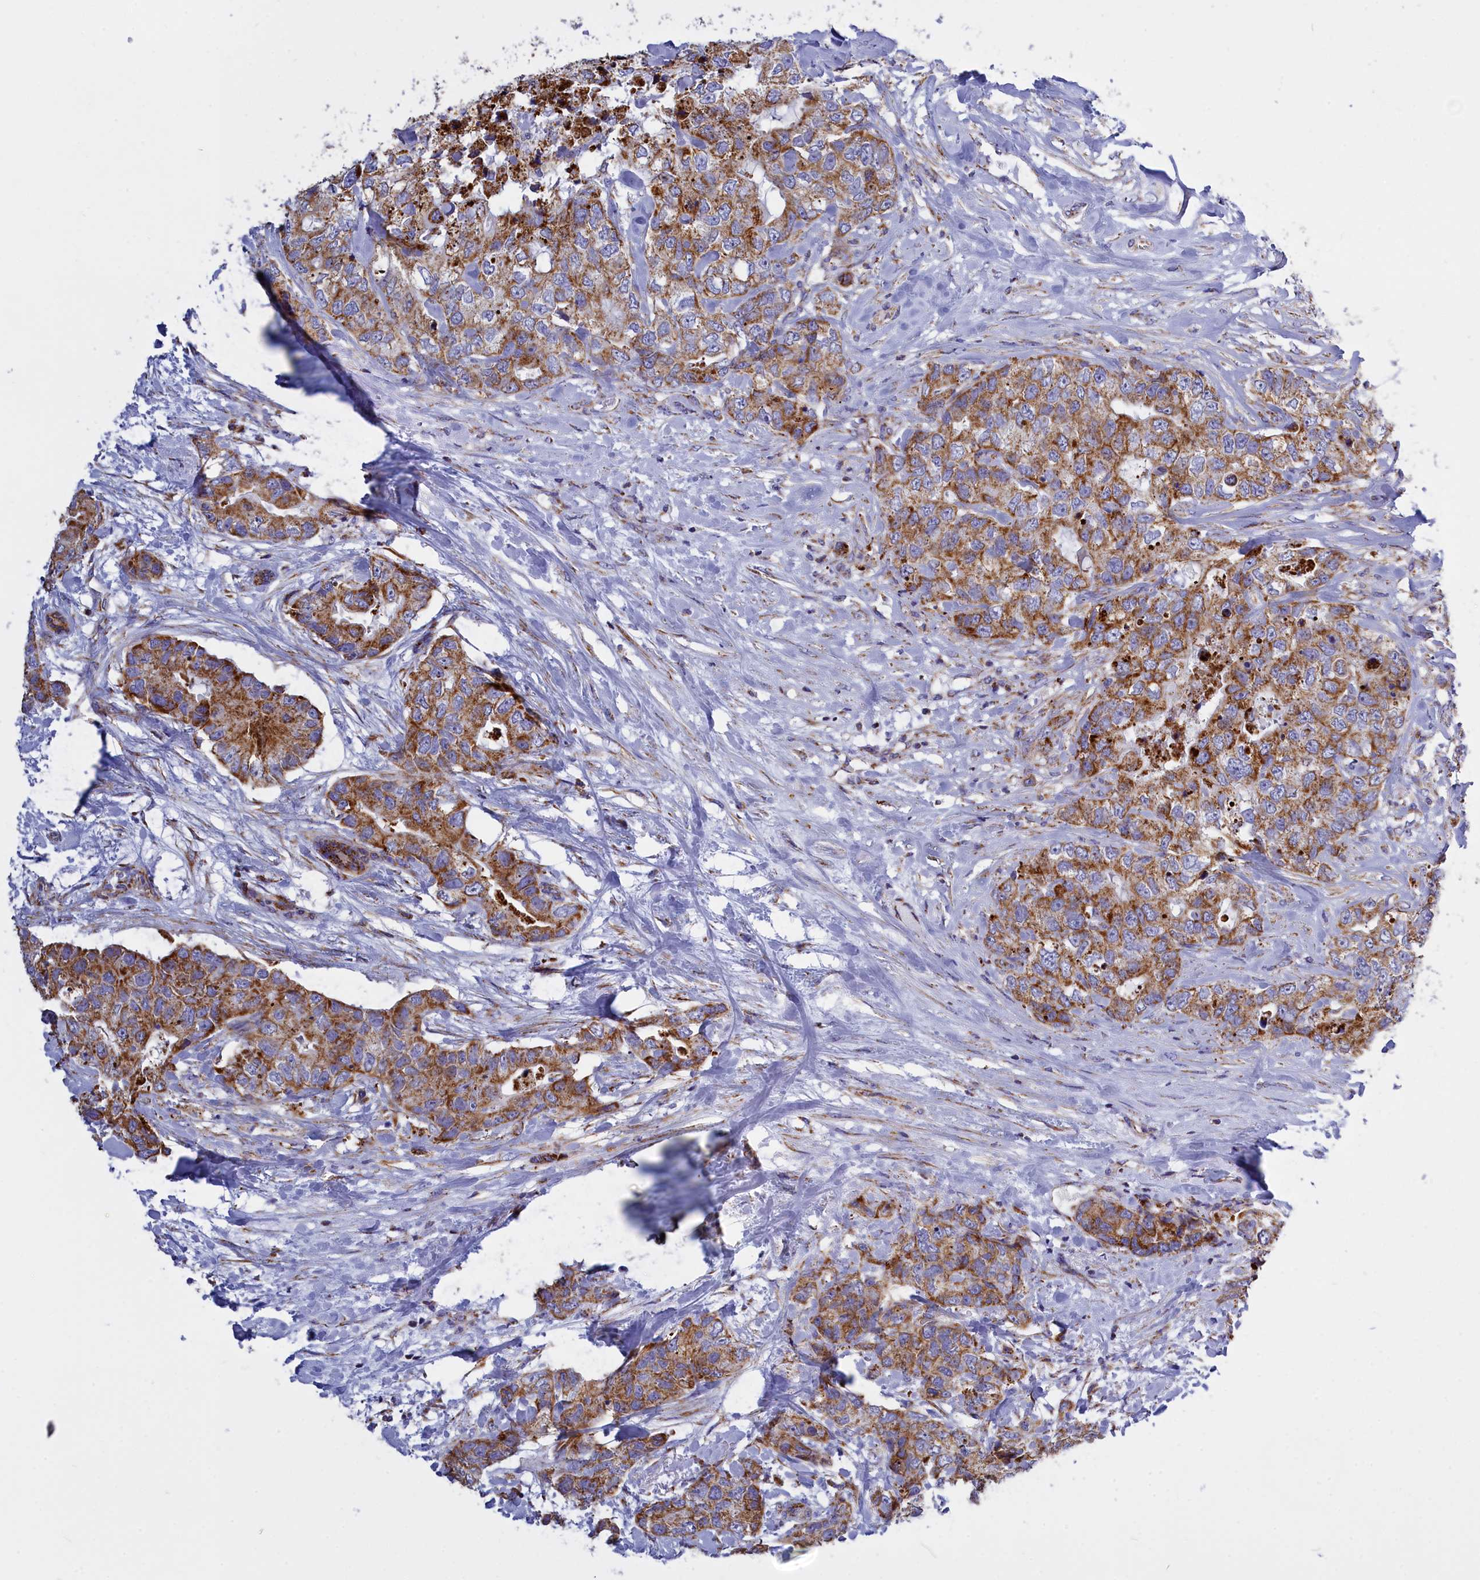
{"staining": {"intensity": "moderate", "quantity": ">75%", "location": "cytoplasmic/membranous"}, "tissue": "breast cancer", "cell_type": "Tumor cells", "image_type": "cancer", "snomed": [{"axis": "morphology", "description": "Duct carcinoma"}, {"axis": "topography", "description": "Breast"}], "caption": "Protein expression analysis of breast infiltrating ductal carcinoma shows moderate cytoplasmic/membranous expression in approximately >75% of tumor cells.", "gene": "VDAC2", "patient": {"sex": "female", "age": 62}}